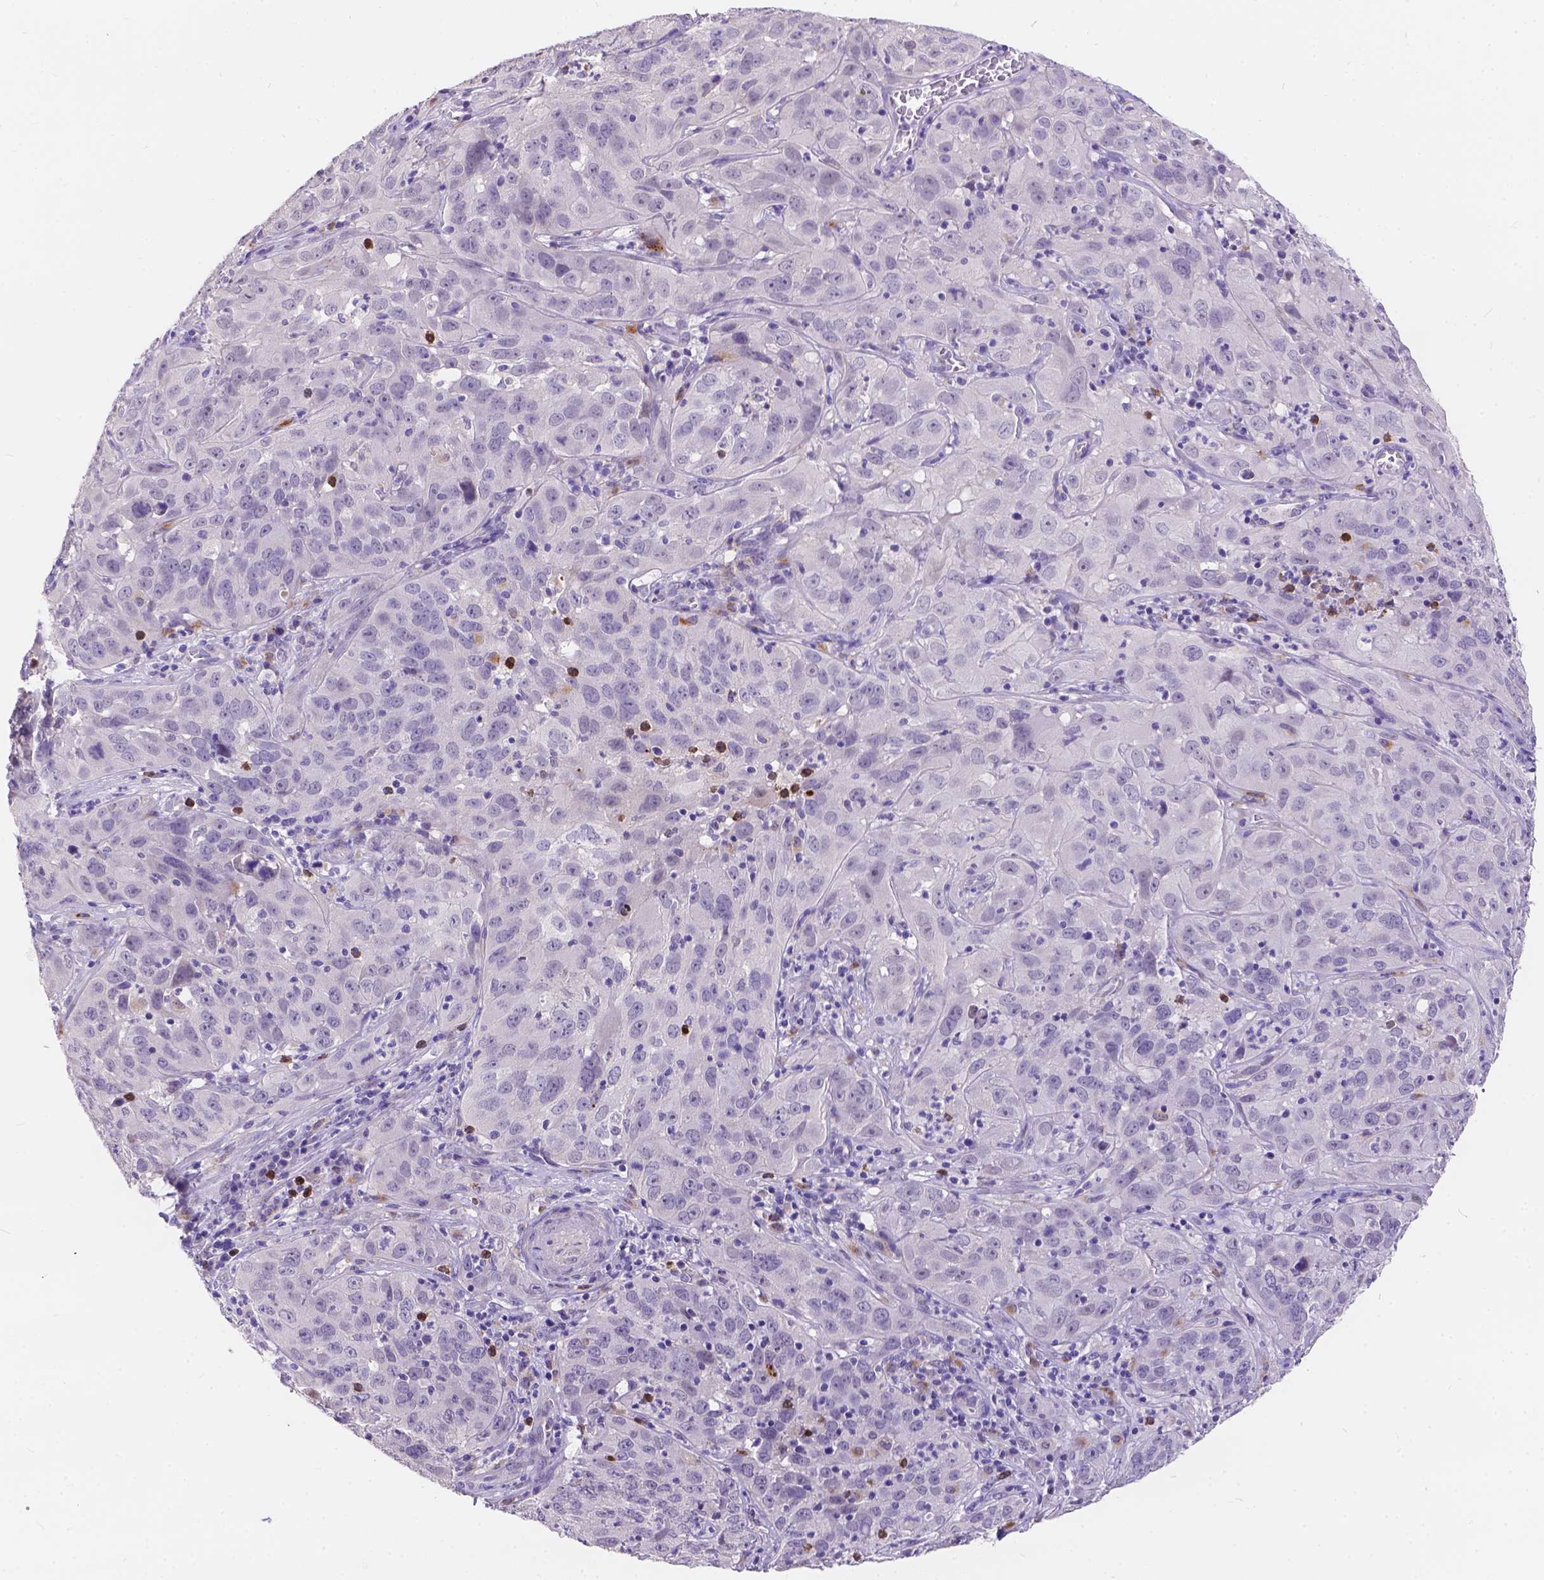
{"staining": {"intensity": "negative", "quantity": "none", "location": "none"}, "tissue": "cervical cancer", "cell_type": "Tumor cells", "image_type": "cancer", "snomed": [{"axis": "morphology", "description": "Squamous cell carcinoma, NOS"}, {"axis": "topography", "description": "Cervix"}], "caption": "The immunohistochemistry (IHC) histopathology image has no significant positivity in tumor cells of cervical squamous cell carcinoma tissue.", "gene": "DLEC1", "patient": {"sex": "female", "age": 32}}